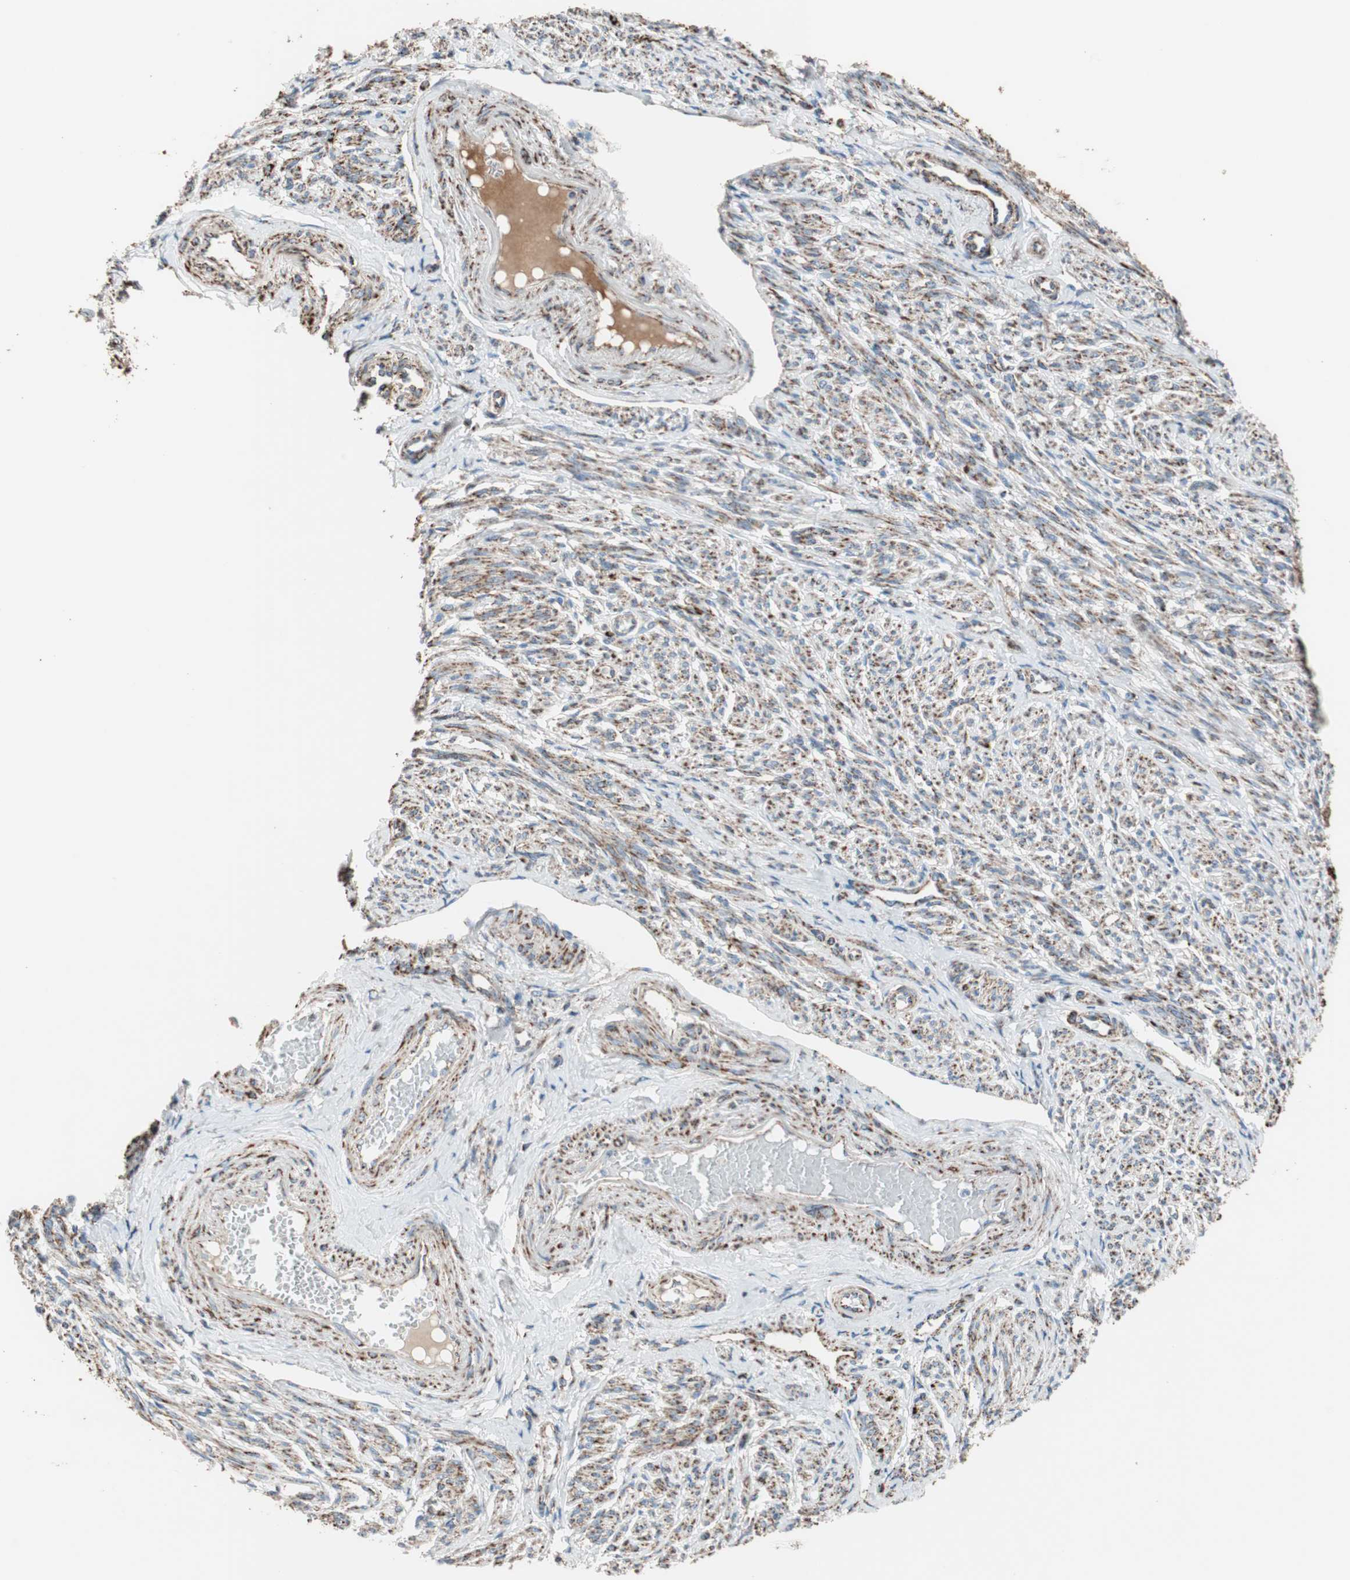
{"staining": {"intensity": "moderate", "quantity": ">75%", "location": "cytoplasmic/membranous"}, "tissue": "smooth muscle", "cell_type": "Smooth muscle cells", "image_type": "normal", "snomed": [{"axis": "morphology", "description": "Normal tissue, NOS"}, {"axis": "topography", "description": "Smooth muscle"}], "caption": "Brown immunohistochemical staining in benign human smooth muscle exhibits moderate cytoplasmic/membranous positivity in approximately >75% of smooth muscle cells.", "gene": "PCSK4", "patient": {"sex": "female", "age": 65}}